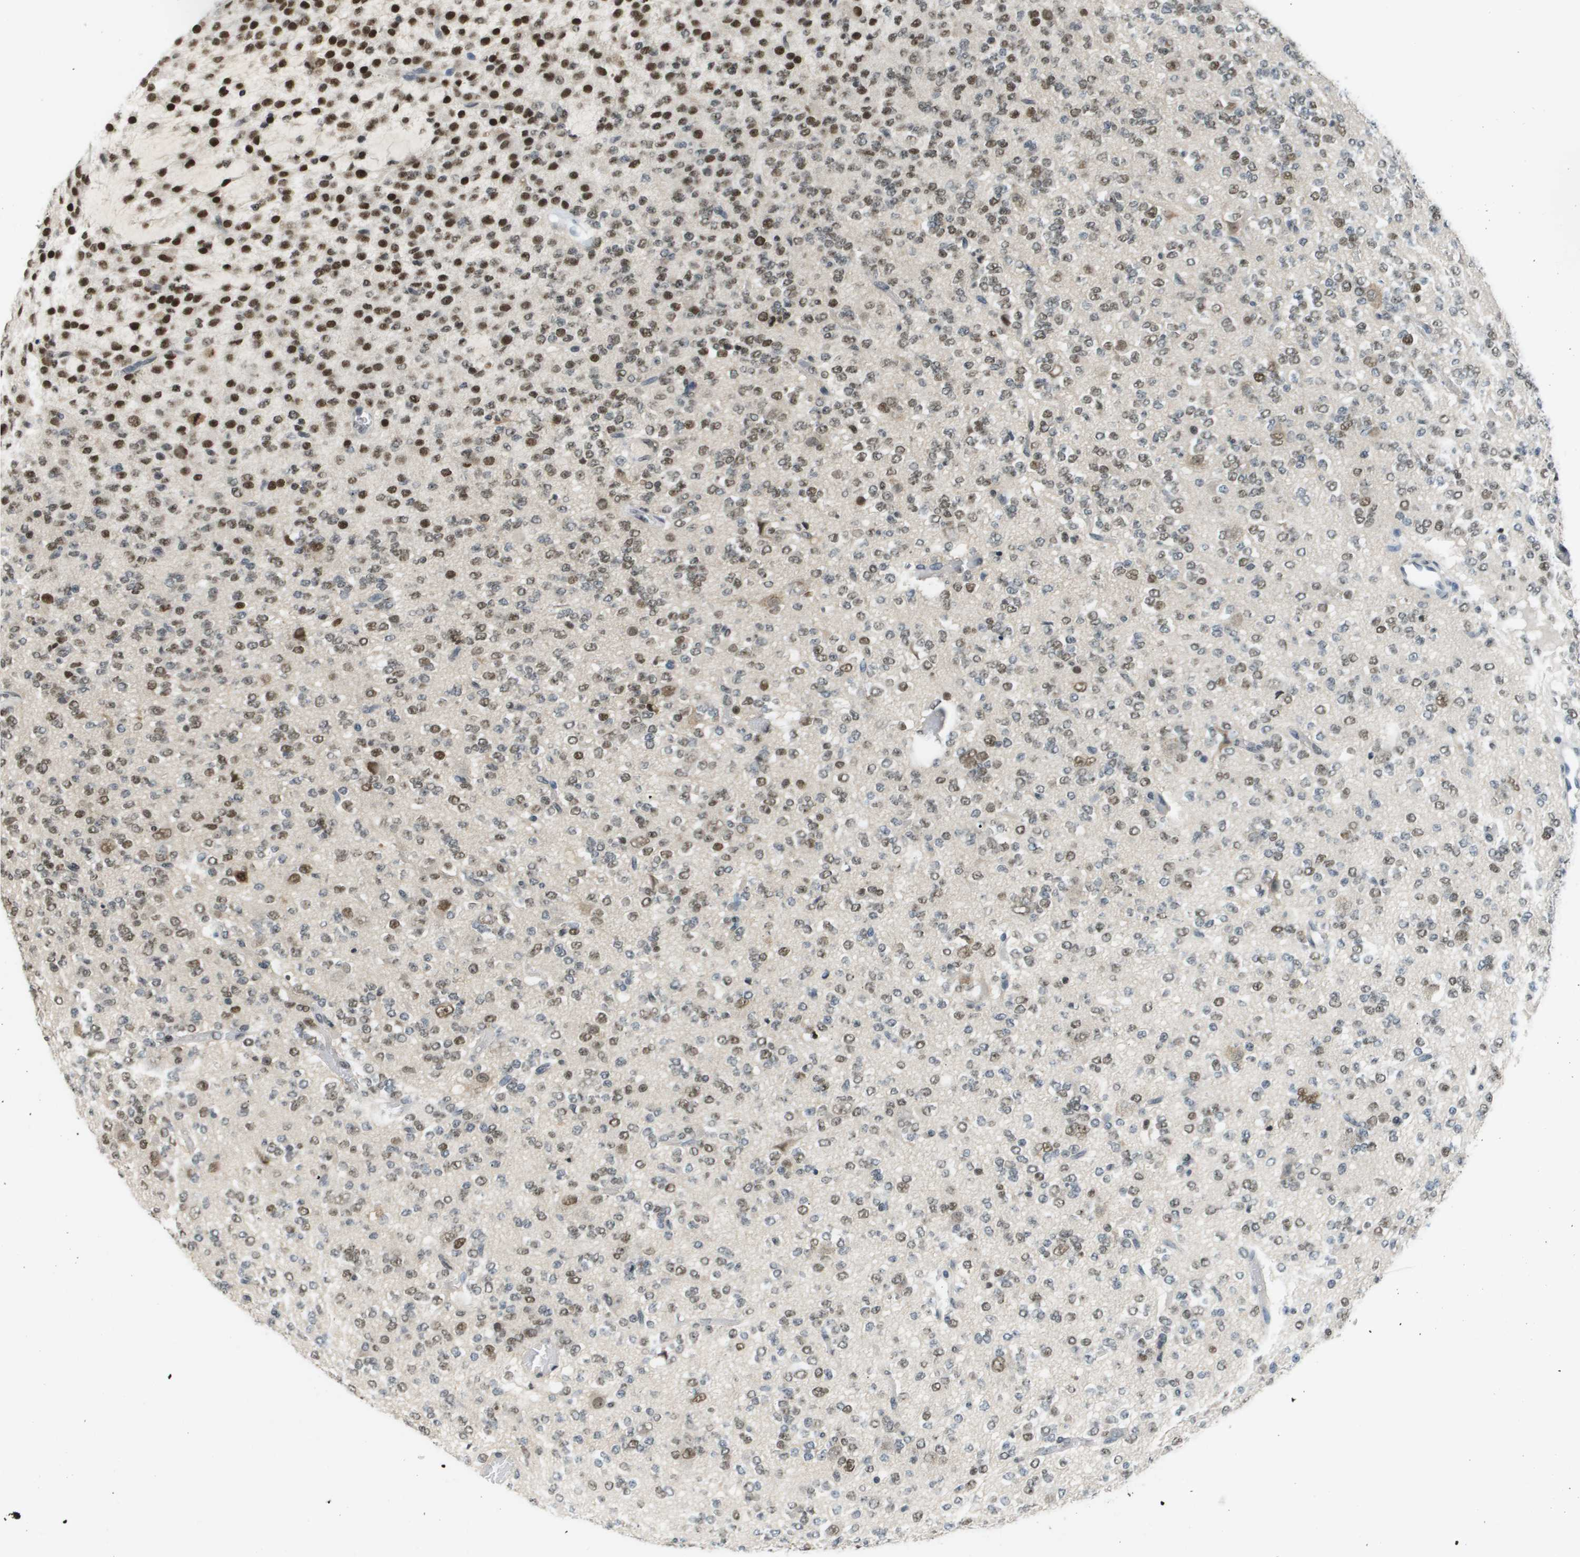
{"staining": {"intensity": "strong", "quantity": "25%-75%", "location": "nuclear"}, "tissue": "glioma", "cell_type": "Tumor cells", "image_type": "cancer", "snomed": [{"axis": "morphology", "description": "Glioma, malignant, Low grade"}, {"axis": "topography", "description": "Brain"}], "caption": "Glioma stained for a protein shows strong nuclear positivity in tumor cells. Using DAB (3,3'-diaminobenzidine) (brown) and hematoxylin (blue) stains, captured at high magnification using brightfield microscopy.", "gene": "CBX5", "patient": {"sex": "male", "age": 38}}